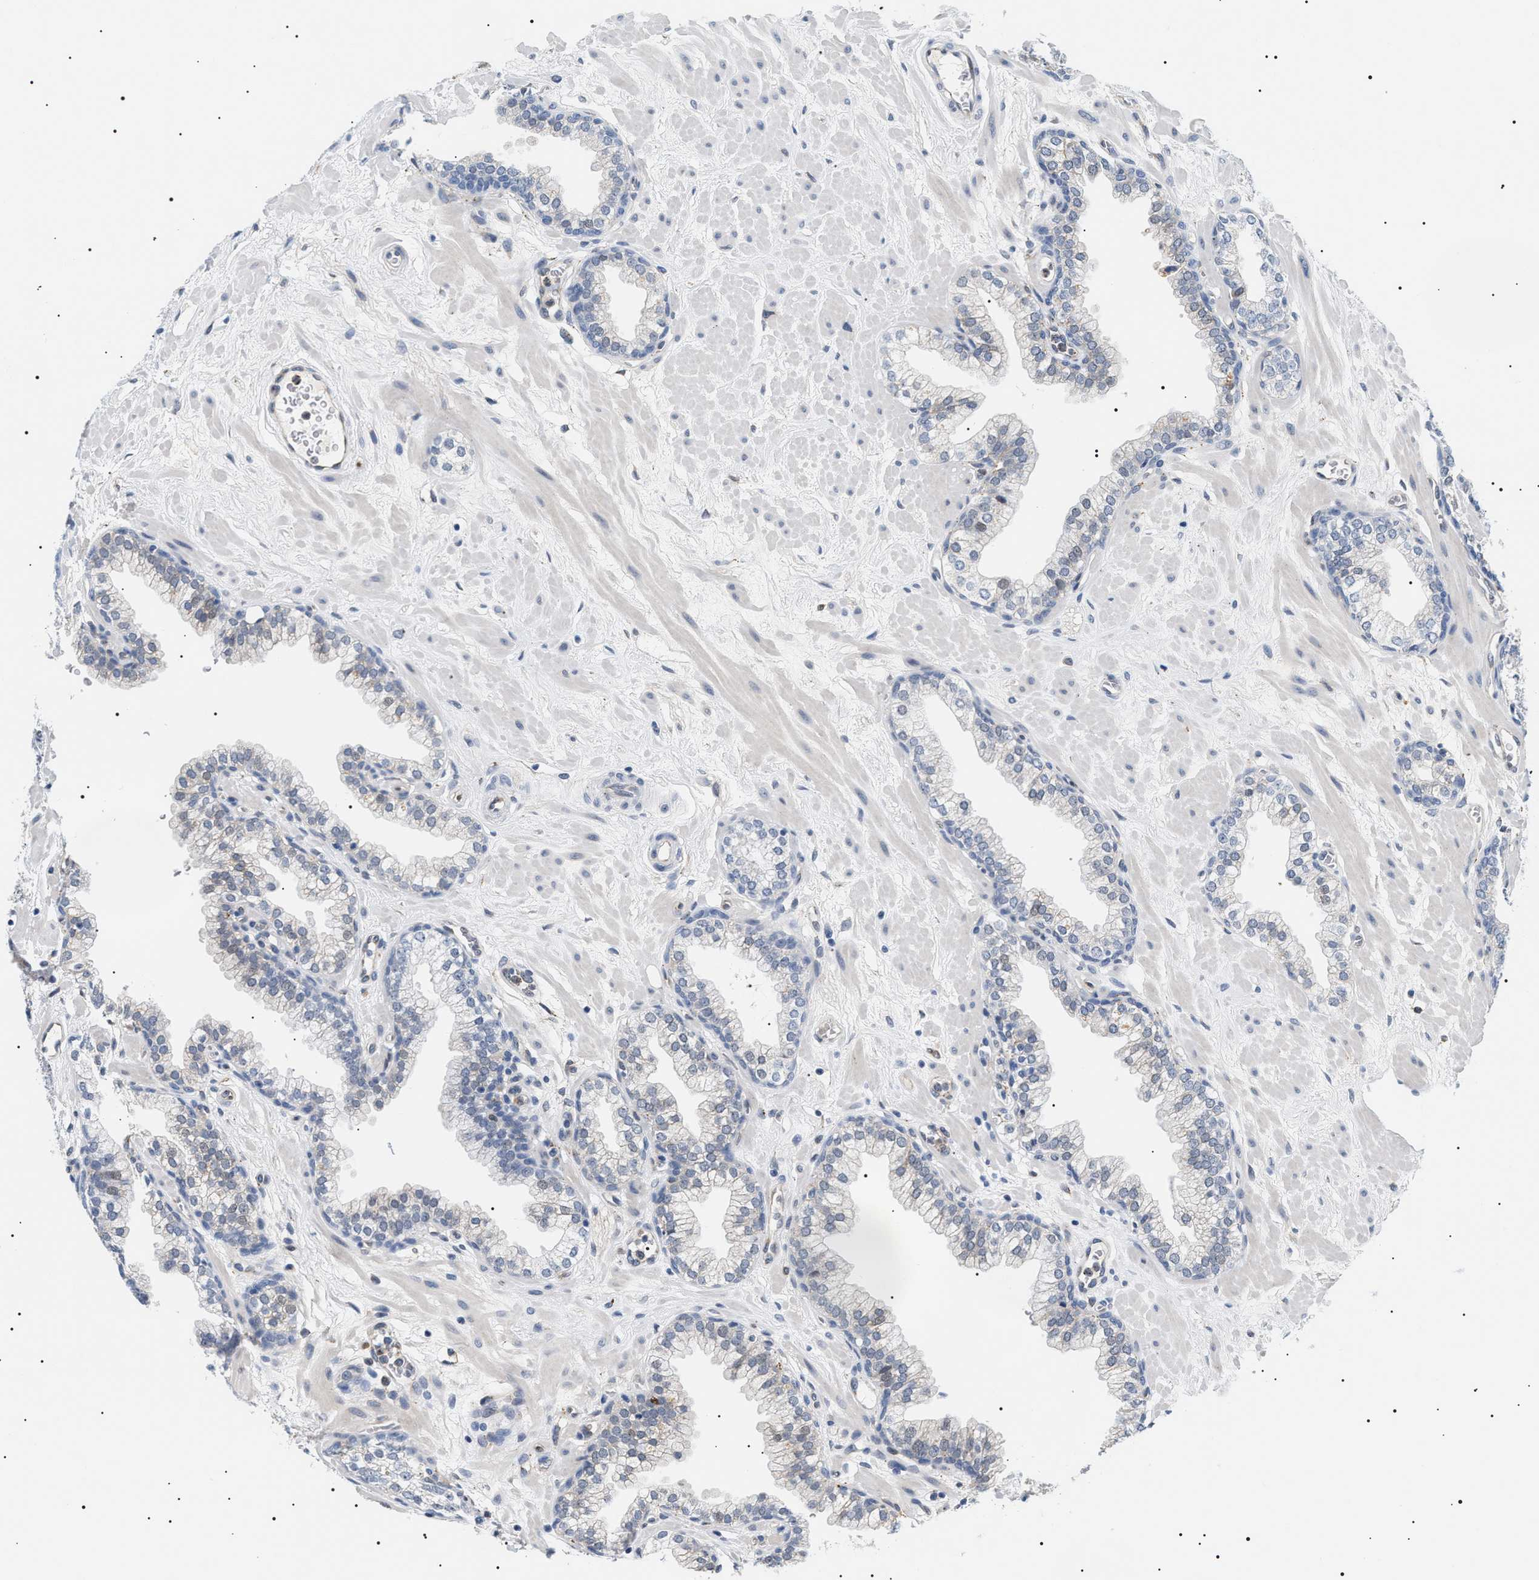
{"staining": {"intensity": "weak", "quantity": "<25%", "location": "cytoplasmic/membranous"}, "tissue": "prostate", "cell_type": "Glandular cells", "image_type": "normal", "snomed": [{"axis": "morphology", "description": "Normal tissue, NOS"}, {"axis": "morphology", "description": "Urothelial carcinoma, Low grade"}, {"axis": "topography", "description": "Urinary bladder"}, {"axis": "topography", "description": "Prostate"}], "caption": "IHC image of normal prostate stained for a protein (brown), which demonstrates no expression in glandular cells.", "gene": "HSD17B11", "patient": {"sex": "male", "age": 60}}